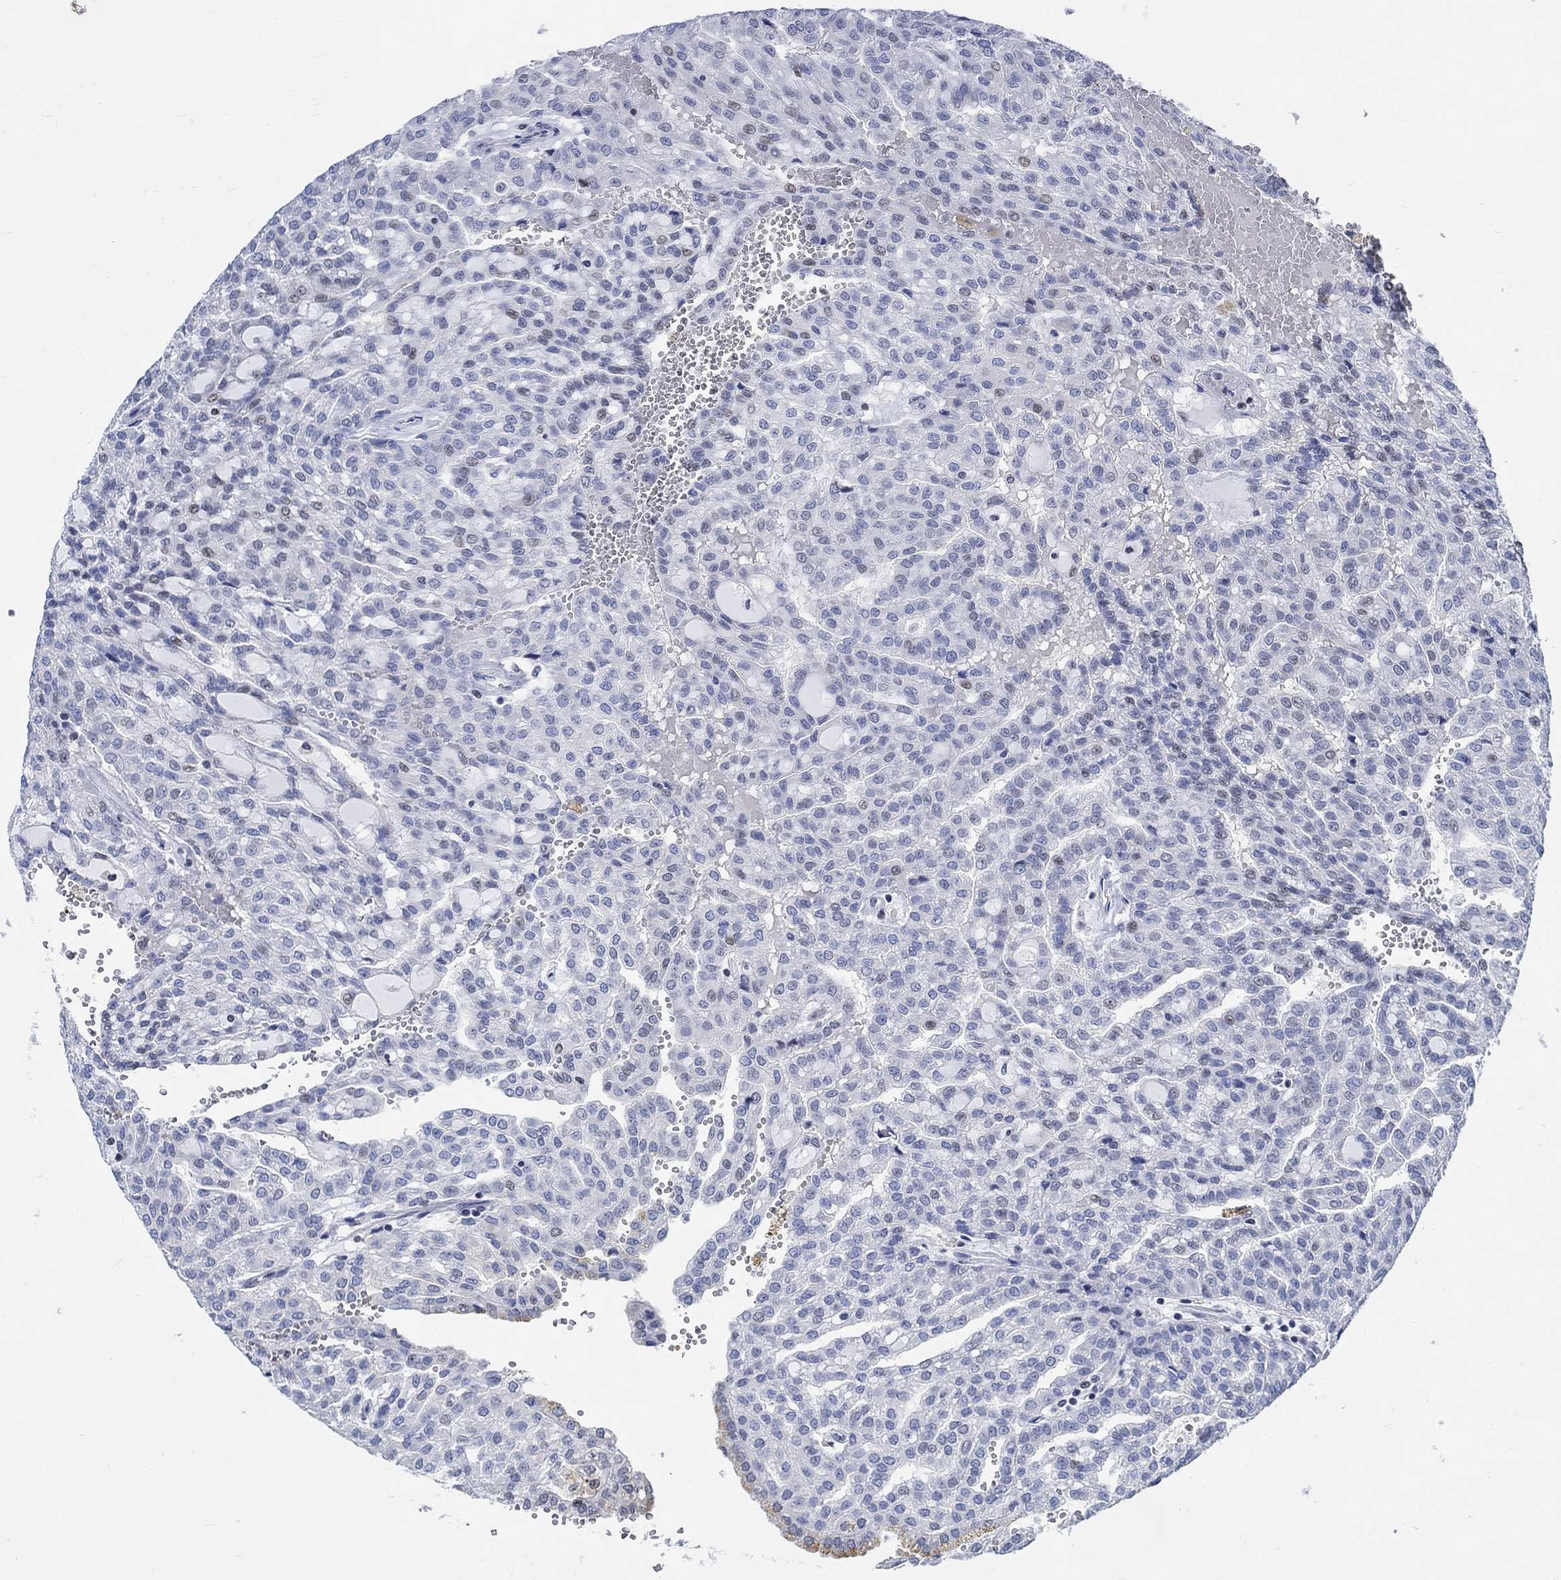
{"staining": {"intensity": "negative", "quantity": "none", "location": "none"}, "tissue": "renal cancer", "cell_type": "Tumor cells", "image_type": "cancer", "snomed": [{"axis": "morphology", "description": "Adenocarcinoma, NOS"}, {"axis": "topography", "description": "Kidney"}], "caption": "High power microscopy micrograph of an immunohistochemistry micrograph of renal cancer, revealing no significant expression in tumor cells.", "gene": "KCNH8", "patient": {"sex": "male", "age": 63}}